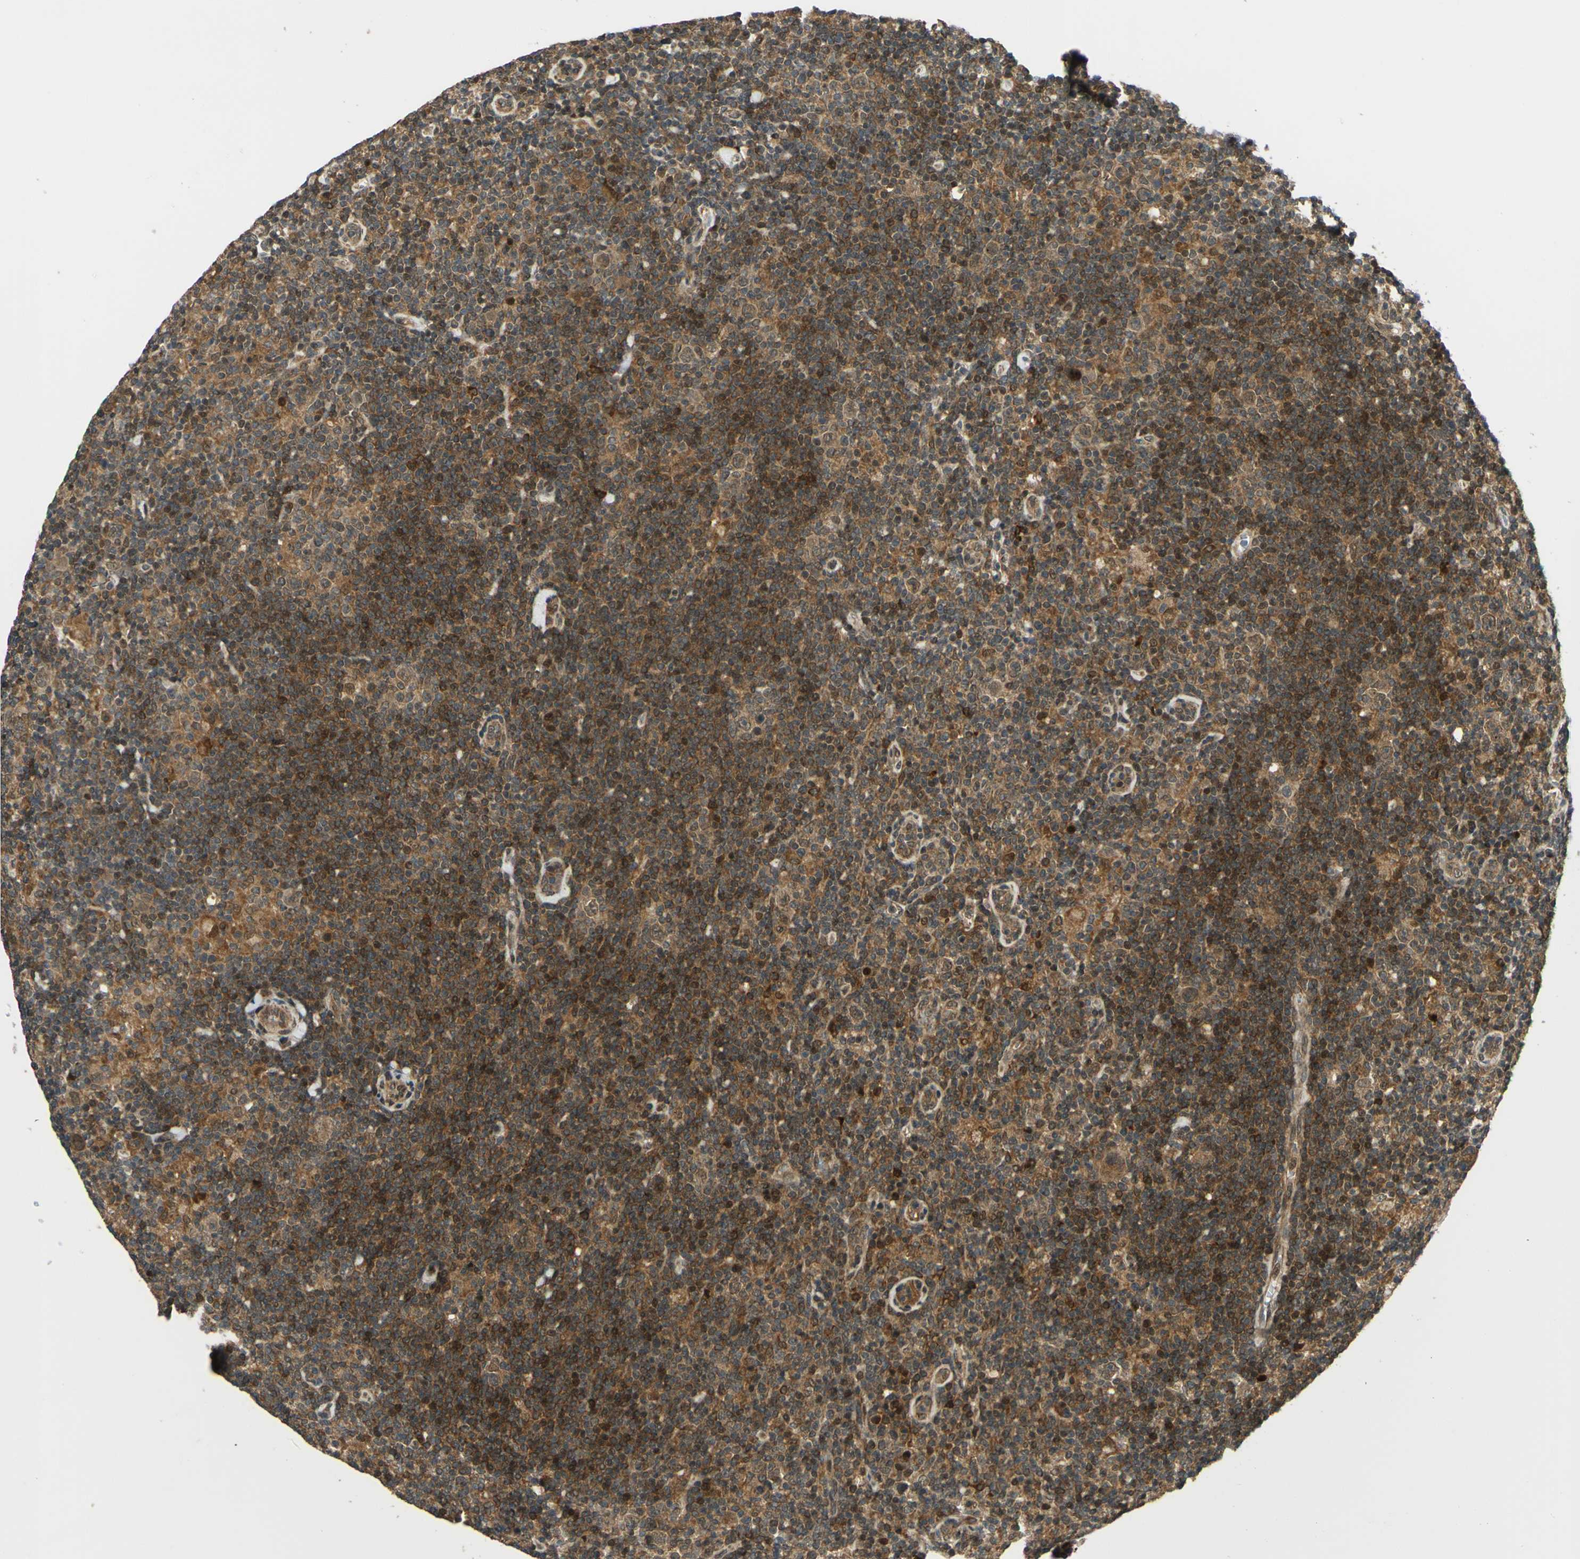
{"staining": {"intensity": "moderate", "quantity": ">75%", "location": "cytoplasmic/membranous"}, "tissue": "lymphoma", "cell_type": "Tumor cells", "image_type": "cancer", "snomed": [{"axis": "morphology", "description": "Hodgkin's disease, NOS"}, {"axis": "topography", "description": "Lymph node"}], "caption": "Human Hodgkin's disease stained with a protein marker exhibits moderate staining in tumor cells.", "gene": "ABCC8", "patient": {"sex": "female", "age": 57}}